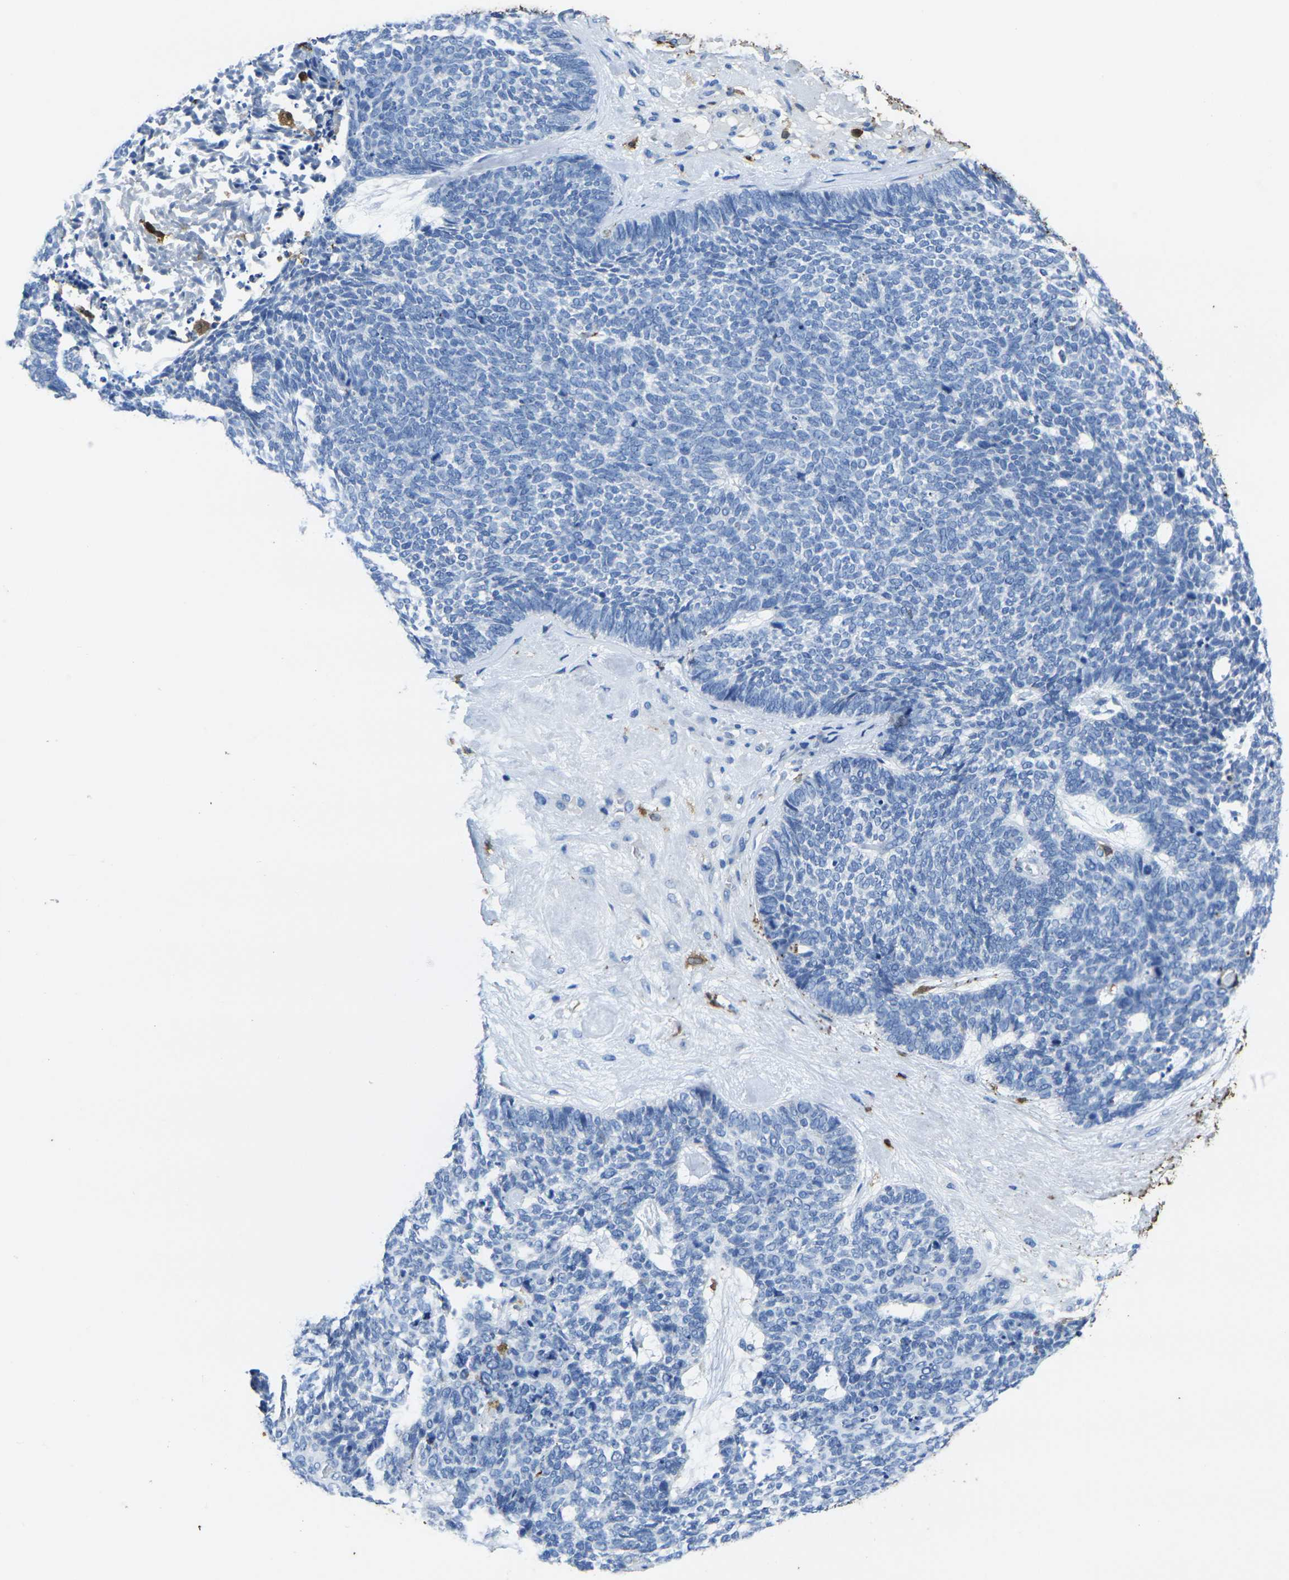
{"staining": {"intensity": "negative", "quantity": "none", "location": "none"}, "tissue": "skin cancer", "cell_type": "Tumor cells", "image_type": "cancer", "snomed": [{"axis": "morphology", "description": "Basal cell carcinoma"}, {"axis": "topography", "description": "Skin"}], "caption": "DAB (3,3'-diaminobenzidine) immunohistochemical staining of skin cancer displays no significant positivity in tumor cells.", "gene": "S100A9", "patient": {"sex": "female", "age": 84}}